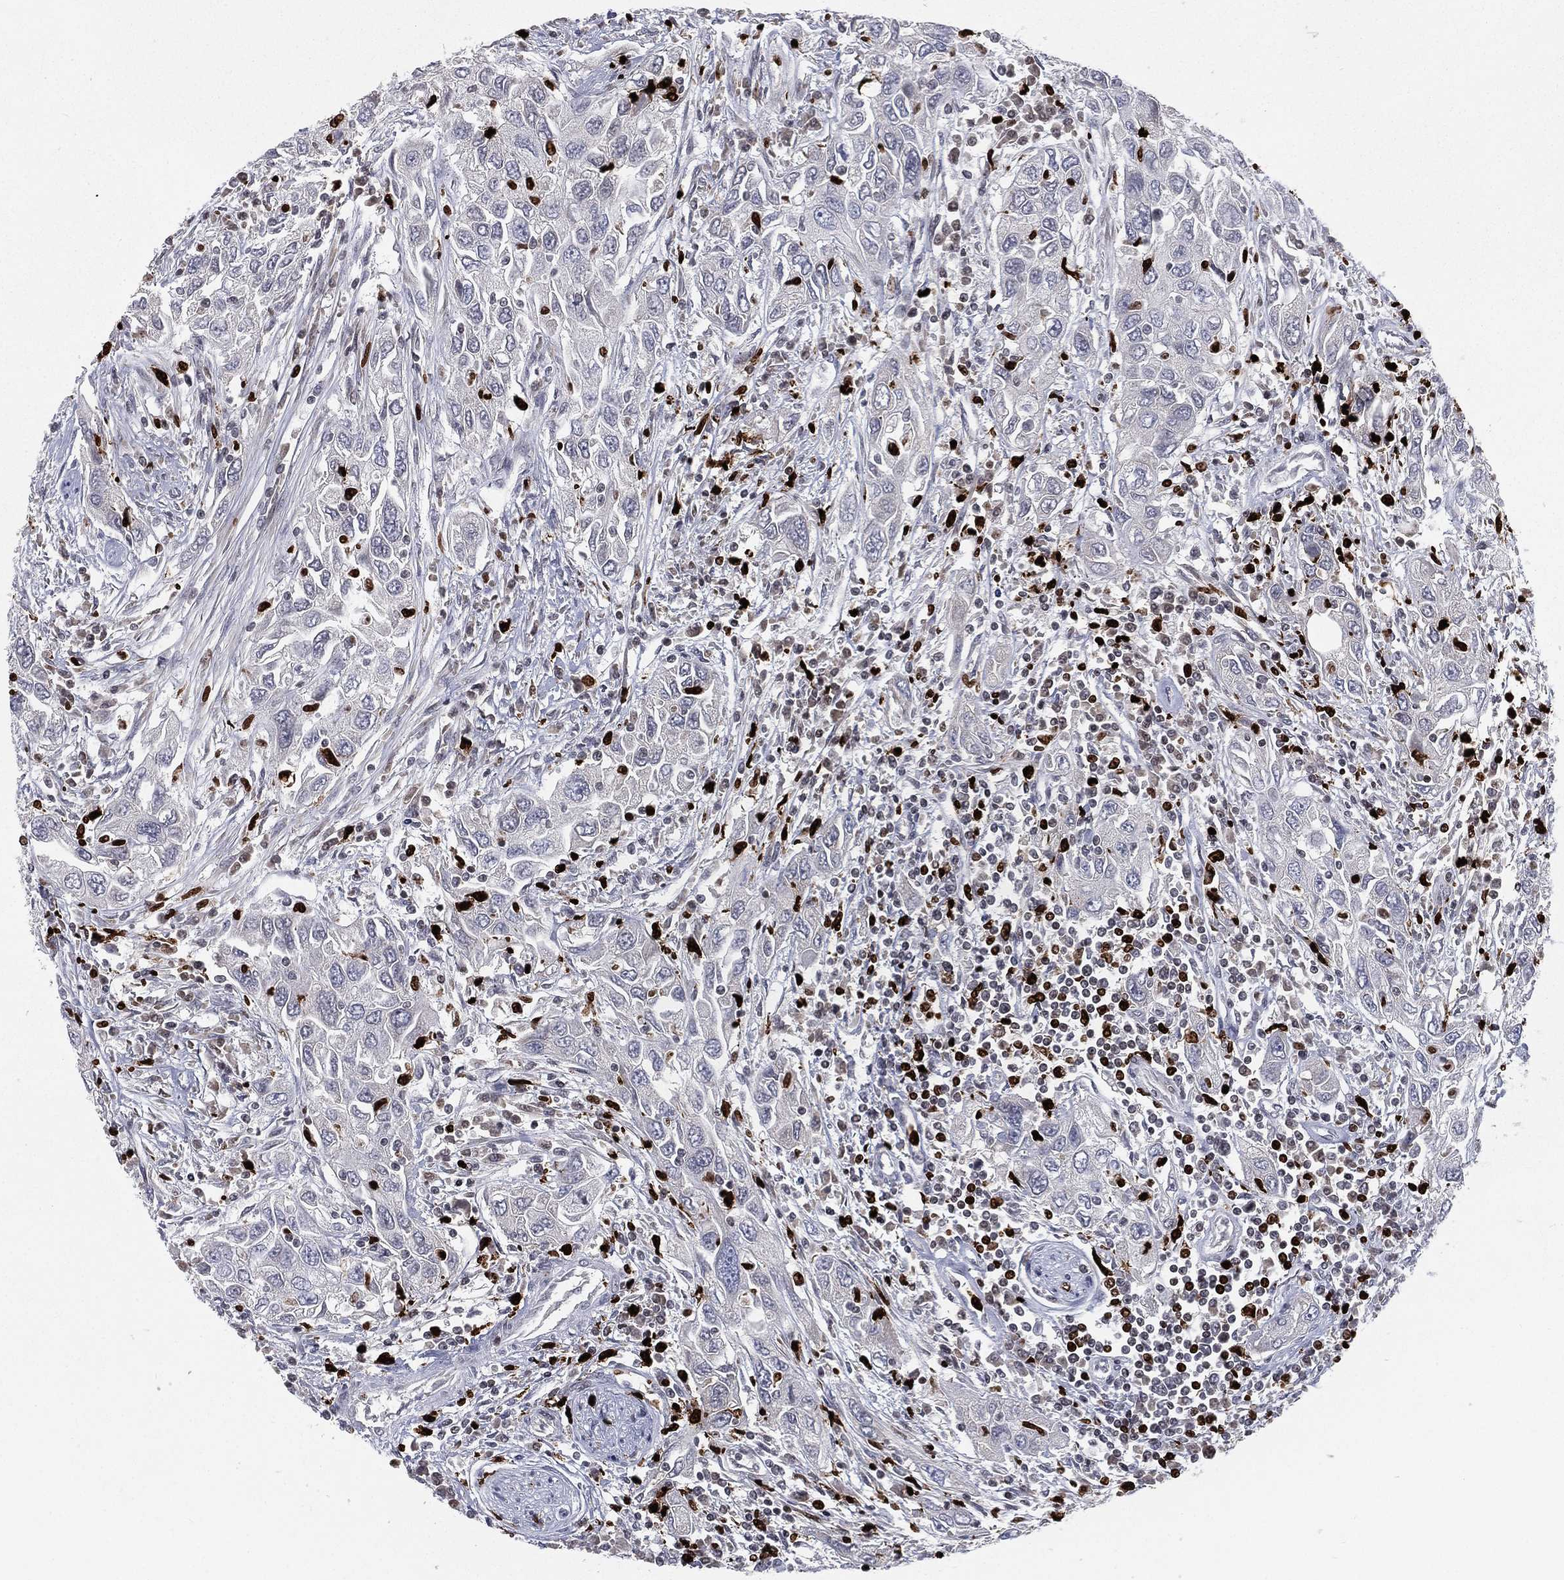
{"staining": {"intensity": "negative", "quantity": "none", "location": "none"}, "tissue": "urothelial cancer", "cell_type": "Tumor cells", "image_type": "cancer", "snomed": [{"axis": "morphology", "description": "Urothelial carcinoma, High grade"}, {"axis": "topography", "description": "Urinary bladder"}], "caption": "Urothelial cancer was stained to show a protein in brown. There is no significant staining in tumor cells.", "gene": "MNDA", "patient": {"sex": "male", "age": 76}}